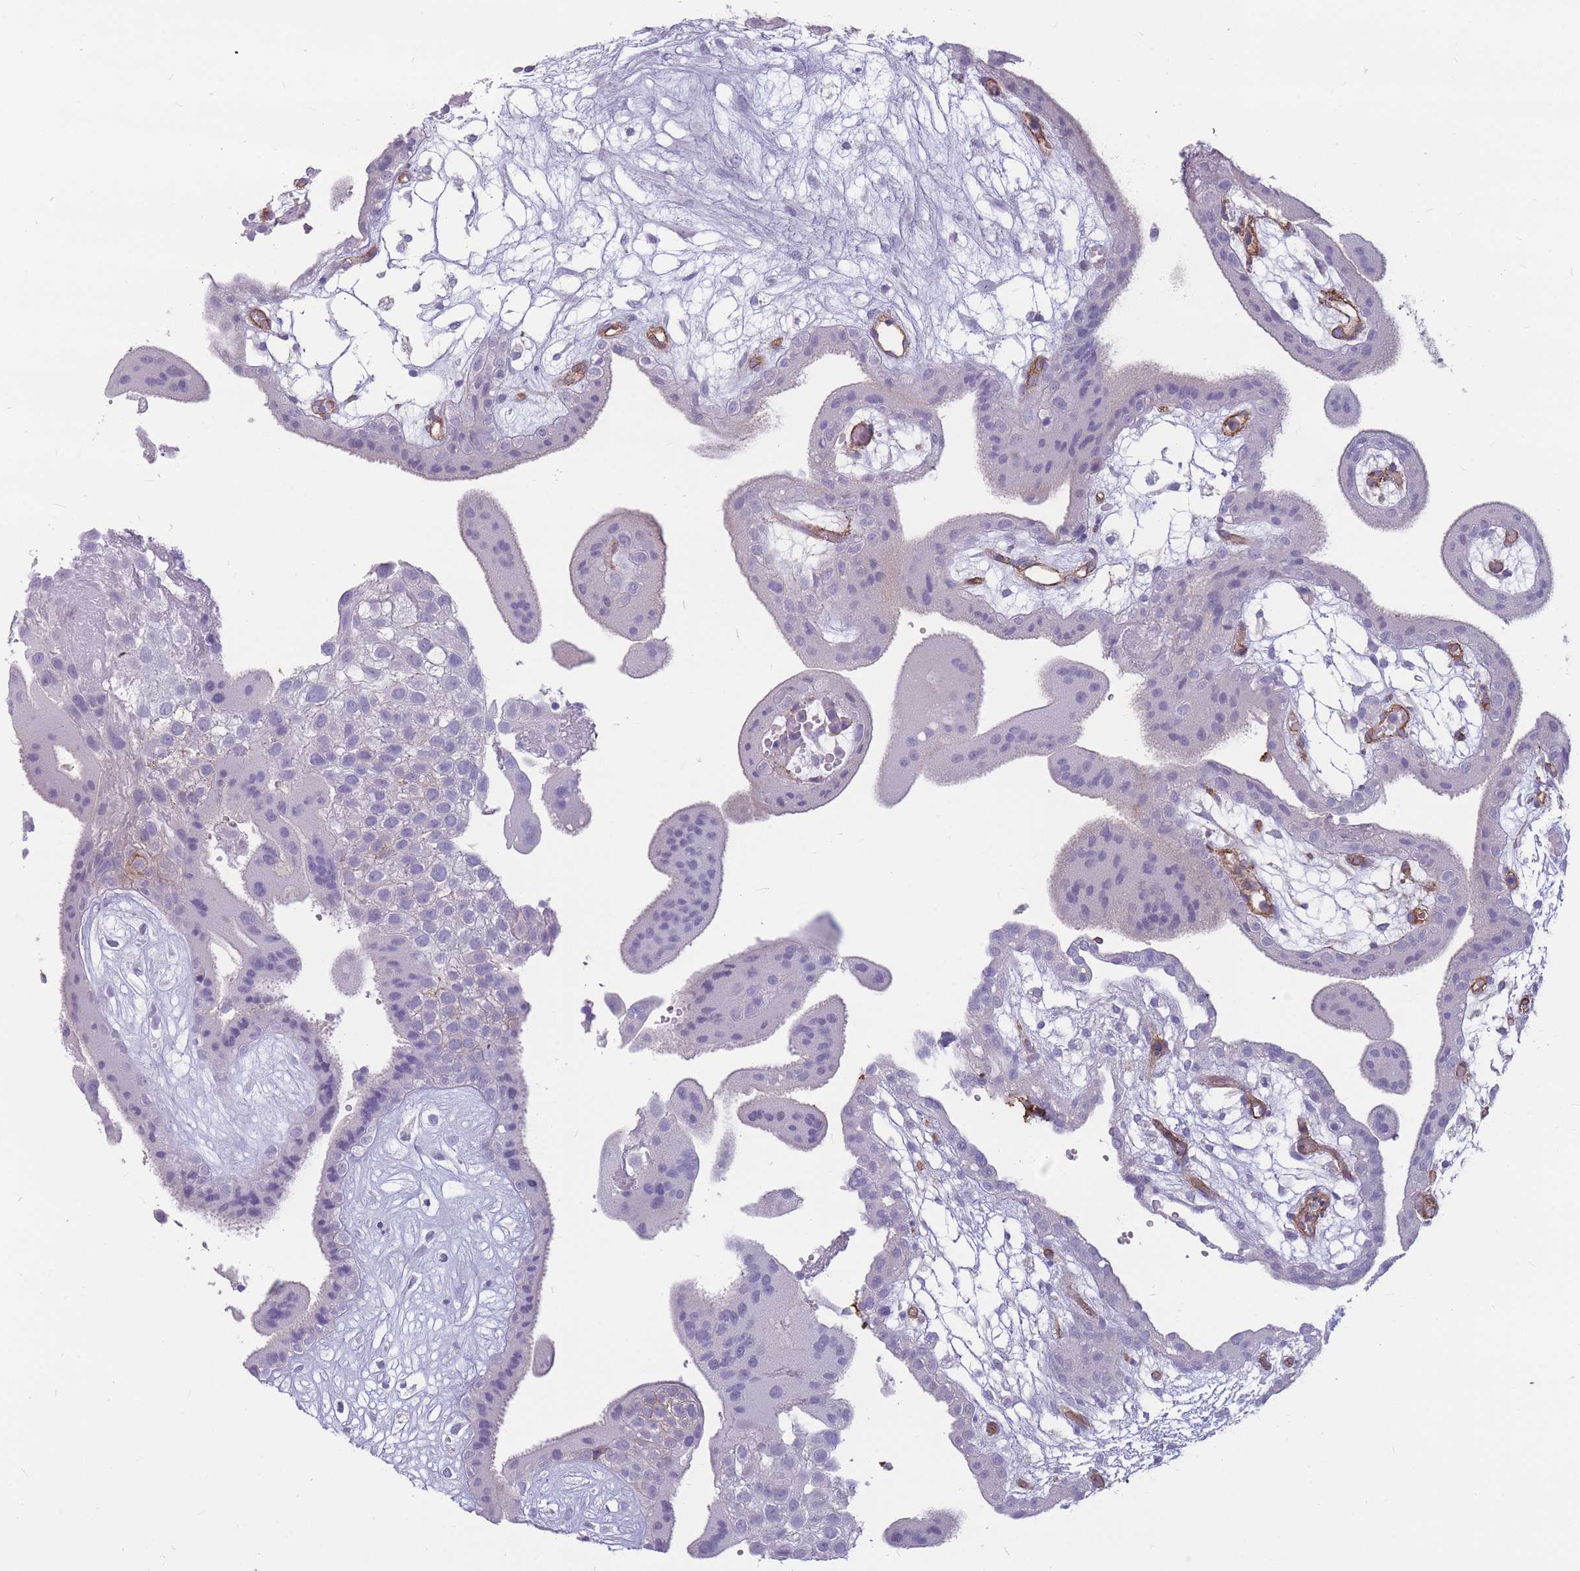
{"staining": {"intensity": "negative", "quantity": "none", "location": "none"}, "tissue": "placenta", "cell_type": "Decidual cells", "image_type": "normal", "snomed": [{"axis": "morphology", "description": "Normal tissue, NOS"}, {"axis": "topography", "description": "Placenta"}], "caption": "An image of human placenta is negative for staining in decidual cells. (IHC, brightfield microscopy, high magnification).", "gene": "GNA11", "patient": {"sex": "female", "age": 18}}